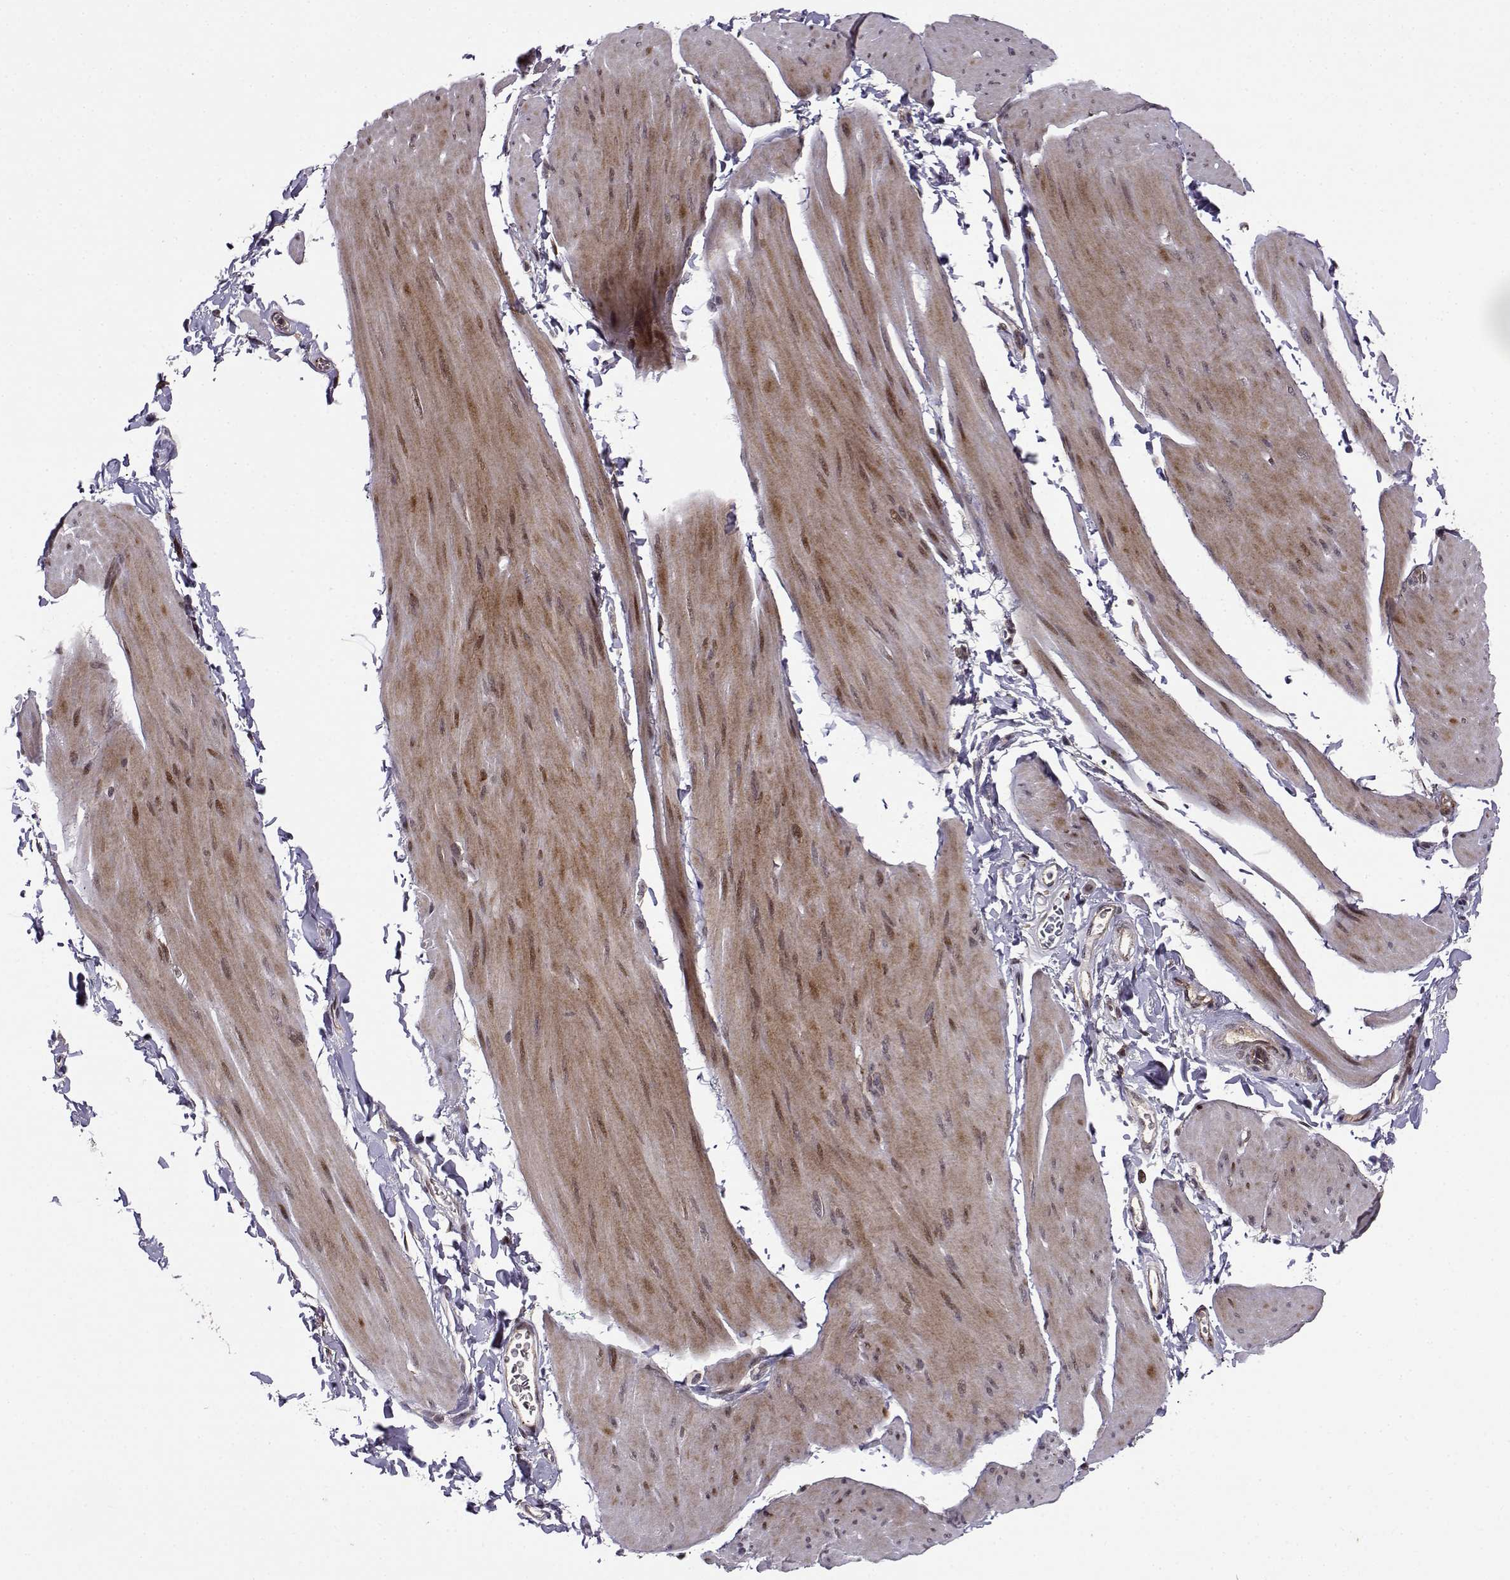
{"staining": {"intensity": "moderate", "quantity": "25%-75%", "location": "cytoplasmic/membranous"}, "tissue": "smooth muscle", "cell_type": "Smooth muscle cells", "image_type": "normal", "snomed": [{"axis": "morphology", "description": "Normal tissue, NOS"}, {"axis": "topography", "description": "Adipose tissue"}, {"axis": "topography", "description": "Smooth muscle"}, {"axis": "topography", "description": "Peripheral nerve tissue"}], "caption": "Immunohistochemistry photomicrograph of benign smooth muscle: smooth muscle stained using immunohistochemistry (IHC) reveals medium levels of moderate protein expression localized specifically in the cytoplasmic/membranous of smooth muscle cells, appearing as a cytoplasmic/membranous brown color.", "gene": "RPL31", "patient": {"sex": "male", "age": 83}}